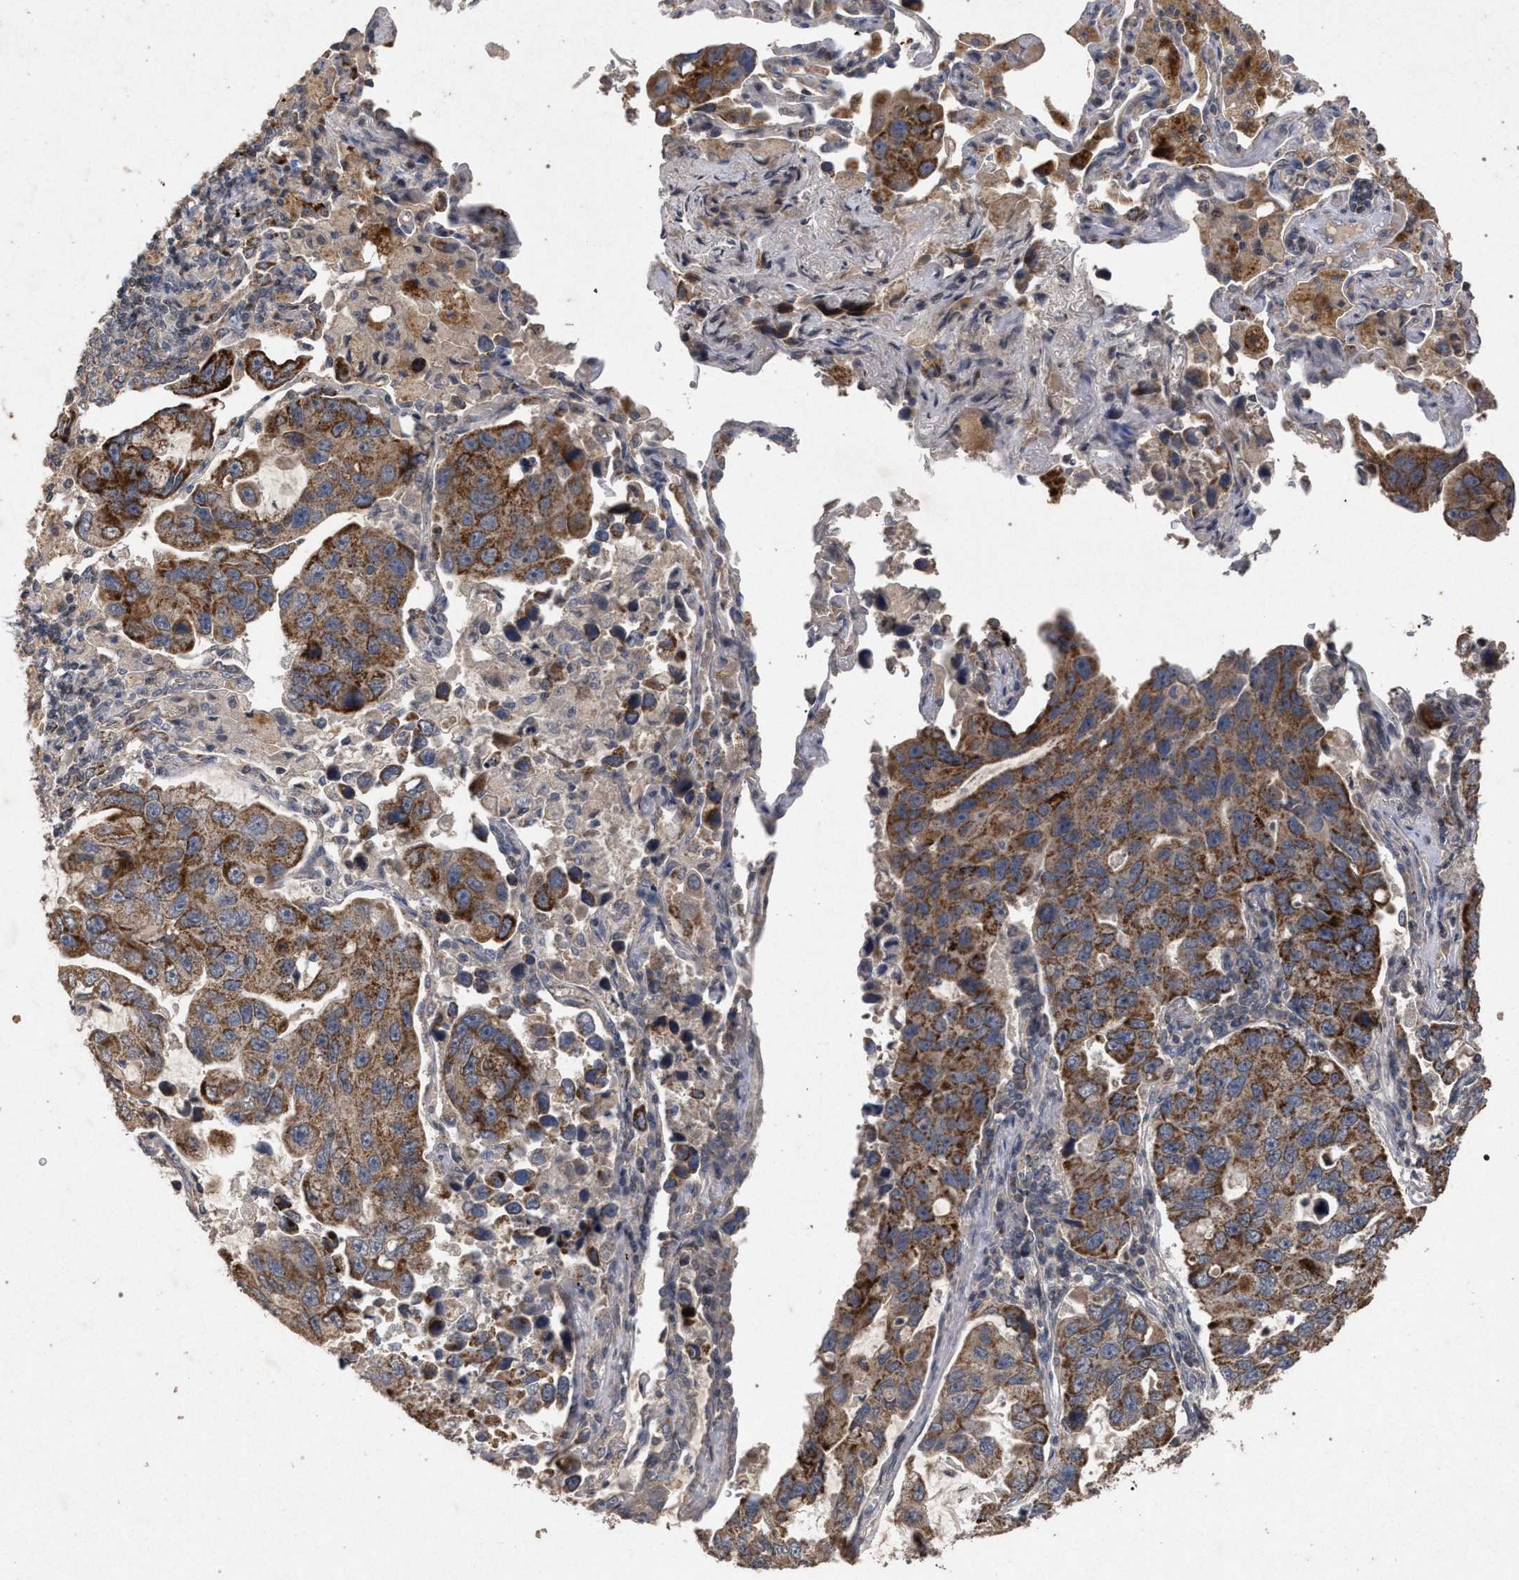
{"staining": {"intensity": "strong", "quantity": ">75%", "location": "cytoplasmic/membranous"}, "tissue": "lung cancer", "cell_type": "Tumor cells", "image_type": "cancer", "snomed": [{"axis": "morphology", "description": "Adenocarcinoma, NOS"}, {"axis": "topography", "description": "Lung"}], "caption": "Tumor cells display strong cytoplasmic/membranous positivity in about >75% of cells in lung cancer (adenocarcinoma). (Stains: DAB (3,3'-diaminobenzidine) in brown, nuclei in blue, Microscopy: brightfield microscopy at high magnification).", "gene": "PKD2L1", "patient": {"sex": "male", "age": 64}}